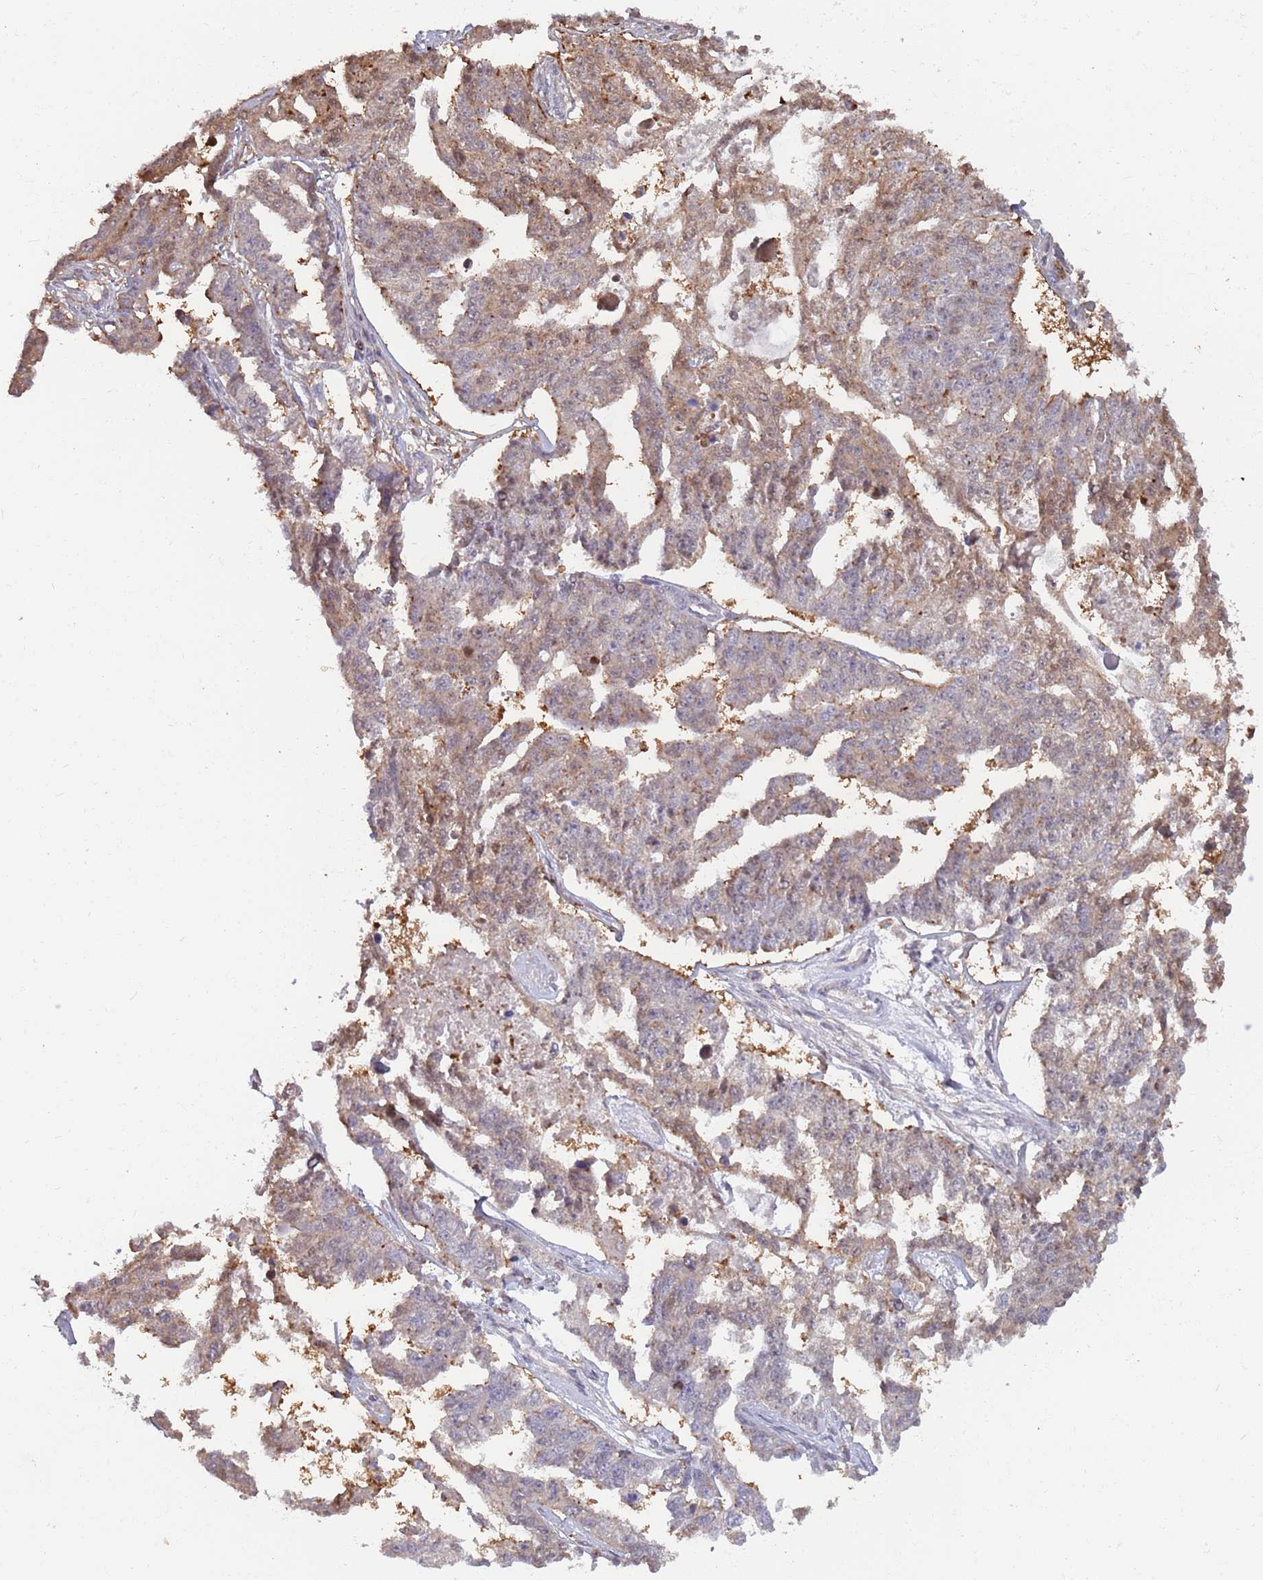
{"staining": {"intensity": "weak", "quantity": "25%-75%", "location": "cytoplasmic/membranous"}, "tissue": "ovarian cancer", "cell_type": "Tumor cells", "image_type": "cancer", "snomed": [{"axis": "morphology", "description": "Cystadenocarcinoma, serous, NOS"}, {"axis": "topography", "description": "Ovary"}], "caption": "Immunohistochemistry micrograph of neoplastic tissue: human ovarian cancer (serous cystadenocarcinoma) stained using immunohistochemistry (IHC) reveals low levels of weak protein expression localized specifically in the cytoplasmic/membranous of tumor cells, appearing as a cytoplasmic/membranous brown color.", "gene": "SALL1", "patient": {"sex": "female", "age": 58}}